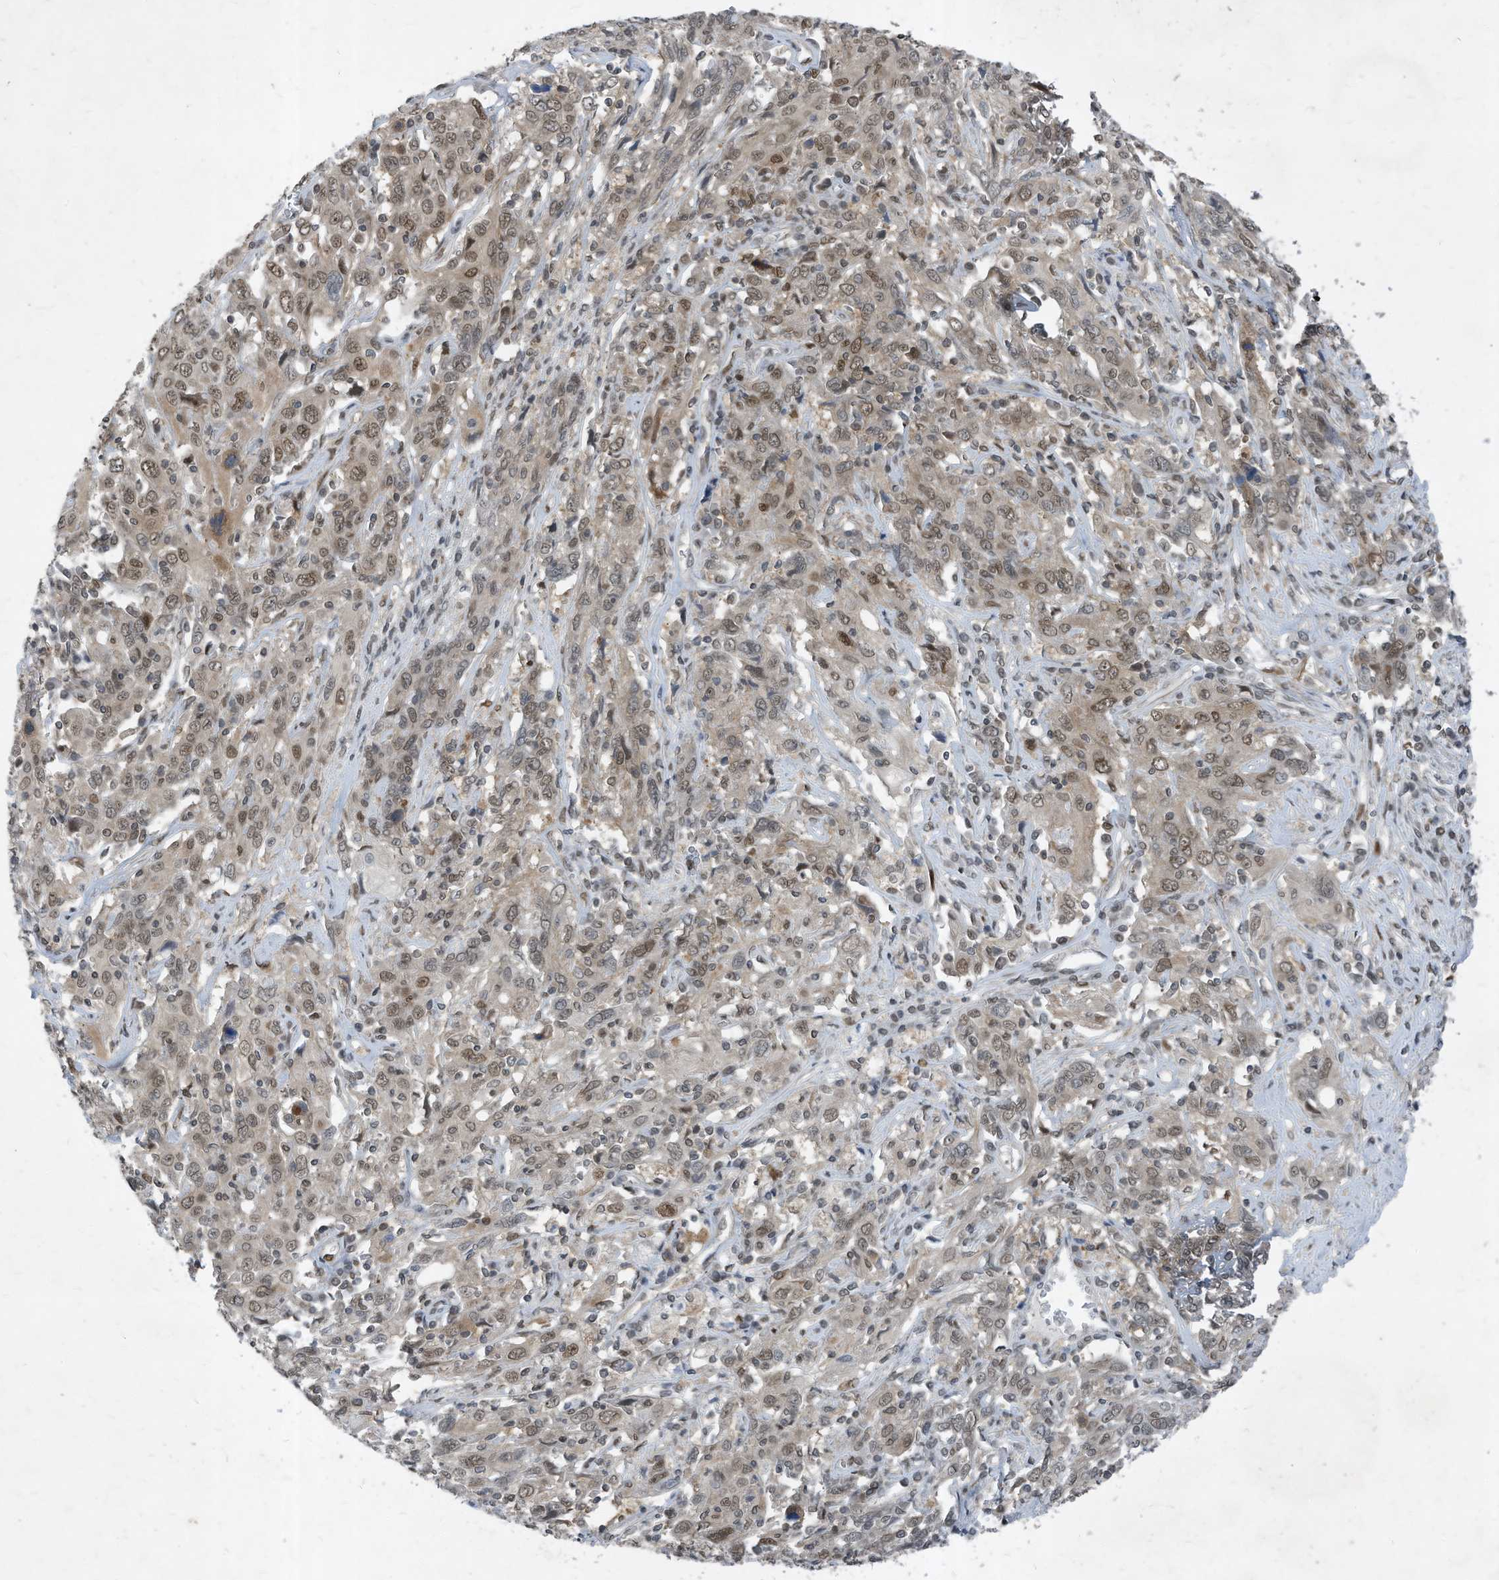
{"staining": {"intensity": "moderate", "quantity": "25%-75%", "location": "nuclear"}, "tissue": "cervical cancer", "cell_type": "Tumor cells", "image_type": "cancer", "snomed": [{"axis": "morphology", "description": "Squamous cell carcinoma, NOS"}, {"axis": "topography", "description": "Cervix"}], "caption": "DAB (3,3'-diaminobenzidine) immunohistochemical staining of cervical cancer (squamous cell carcinoma) exhibits moderate nuclear protein positivity in about 25%-75% of tumor cells.", "gene": "KPNB1", "patient": {"sex": "female", "age": 46}}